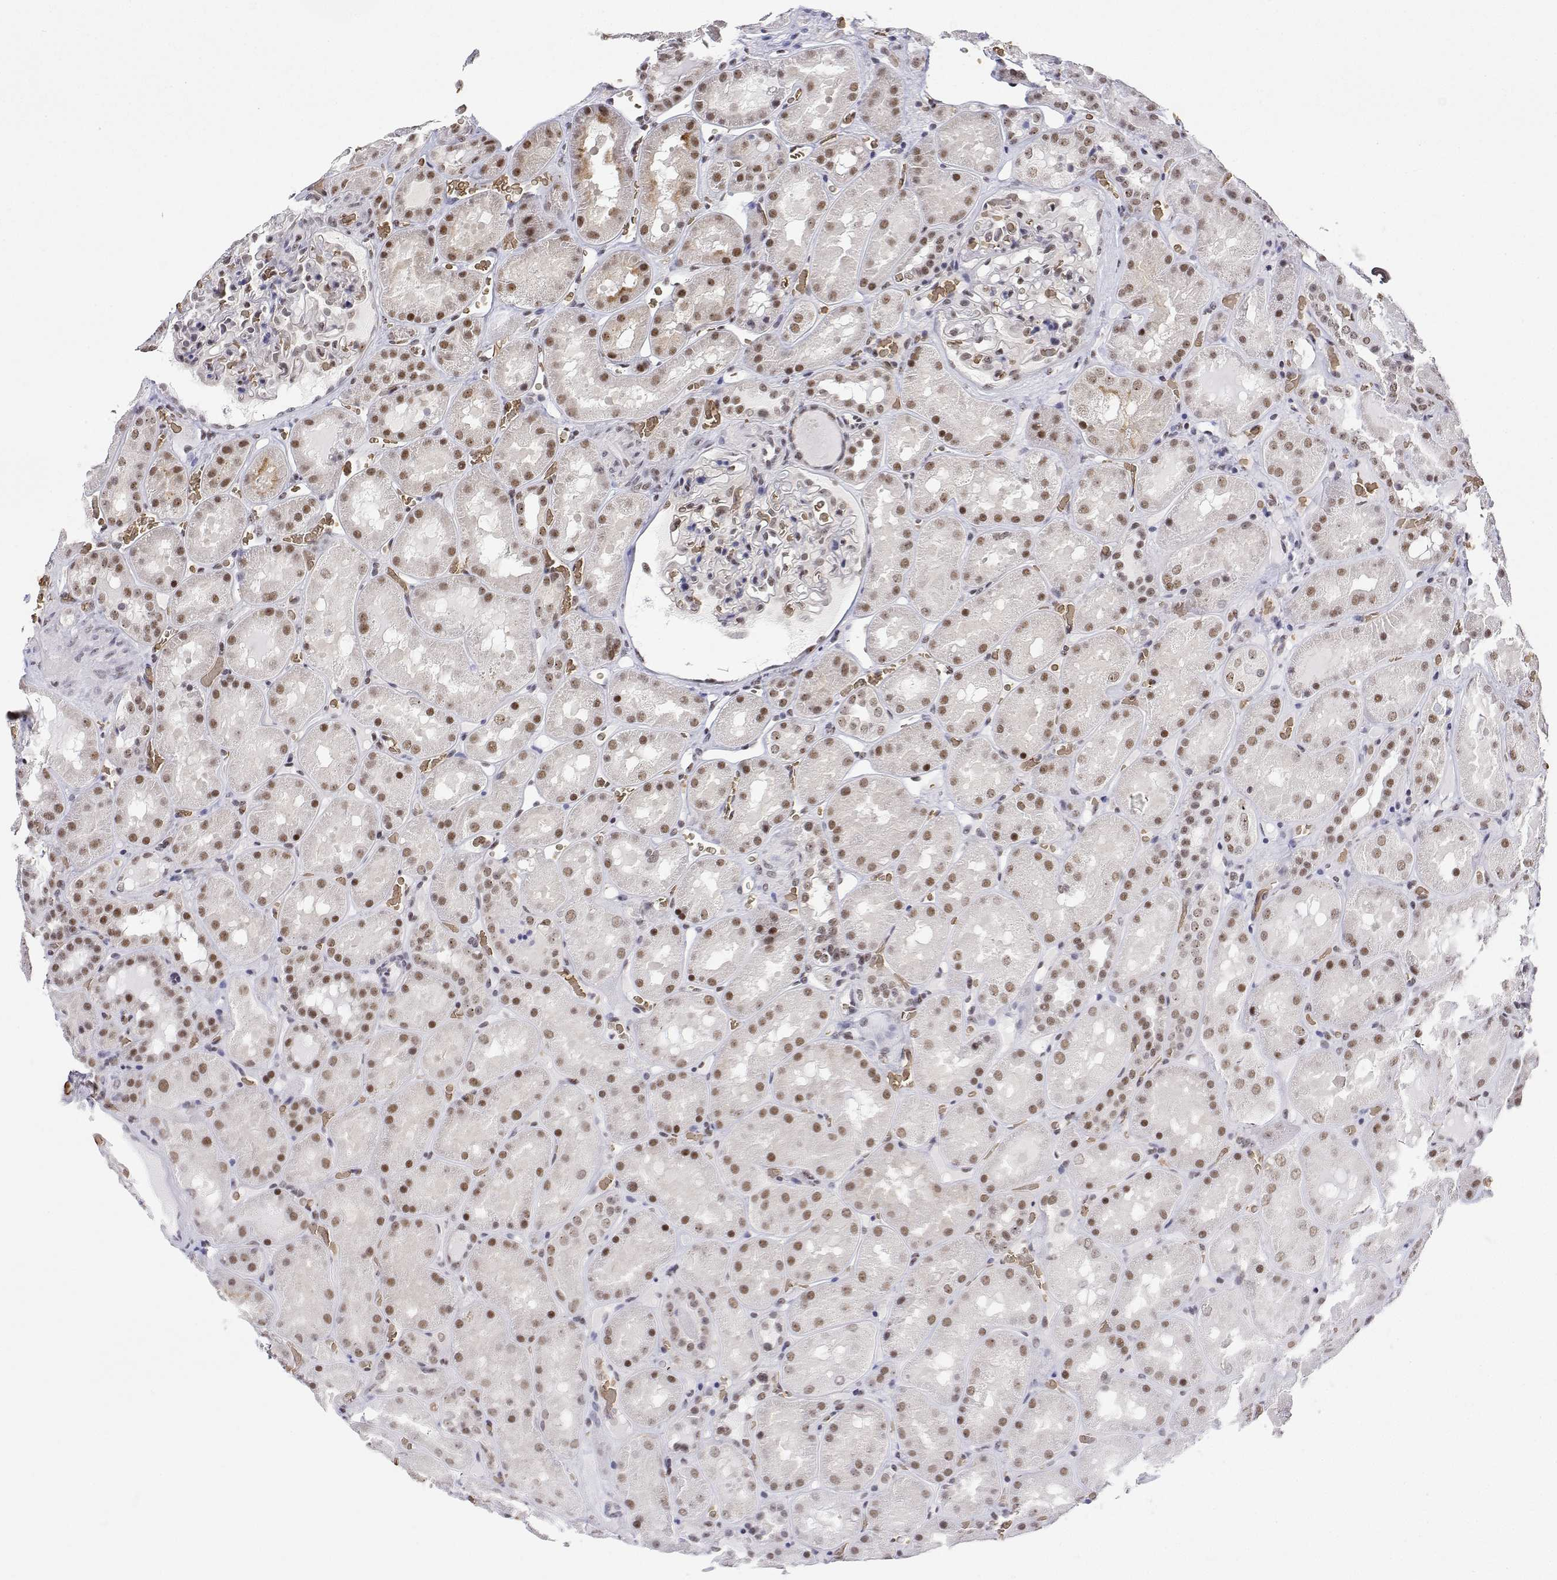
{"staining": {"intensity": "moderate", "quantity": "<25%", "location": "nuclear"}, "tissue": "kidney", "cell_type": "Cells in glomeruli", "image_type": "normal", "snomed": [{"axis": "morphology", "description": "Normal tissue, NOS"}, {"axis": "topography", "description": "Kidney"}], "caption": "A low amount of moderate nuclear staining is present in about <25% of cells in glomeruli in normal kidney. Nuclei are stained in blue.", "gene": "ADAR", "patient": {"sex": "male", "age": 73}}